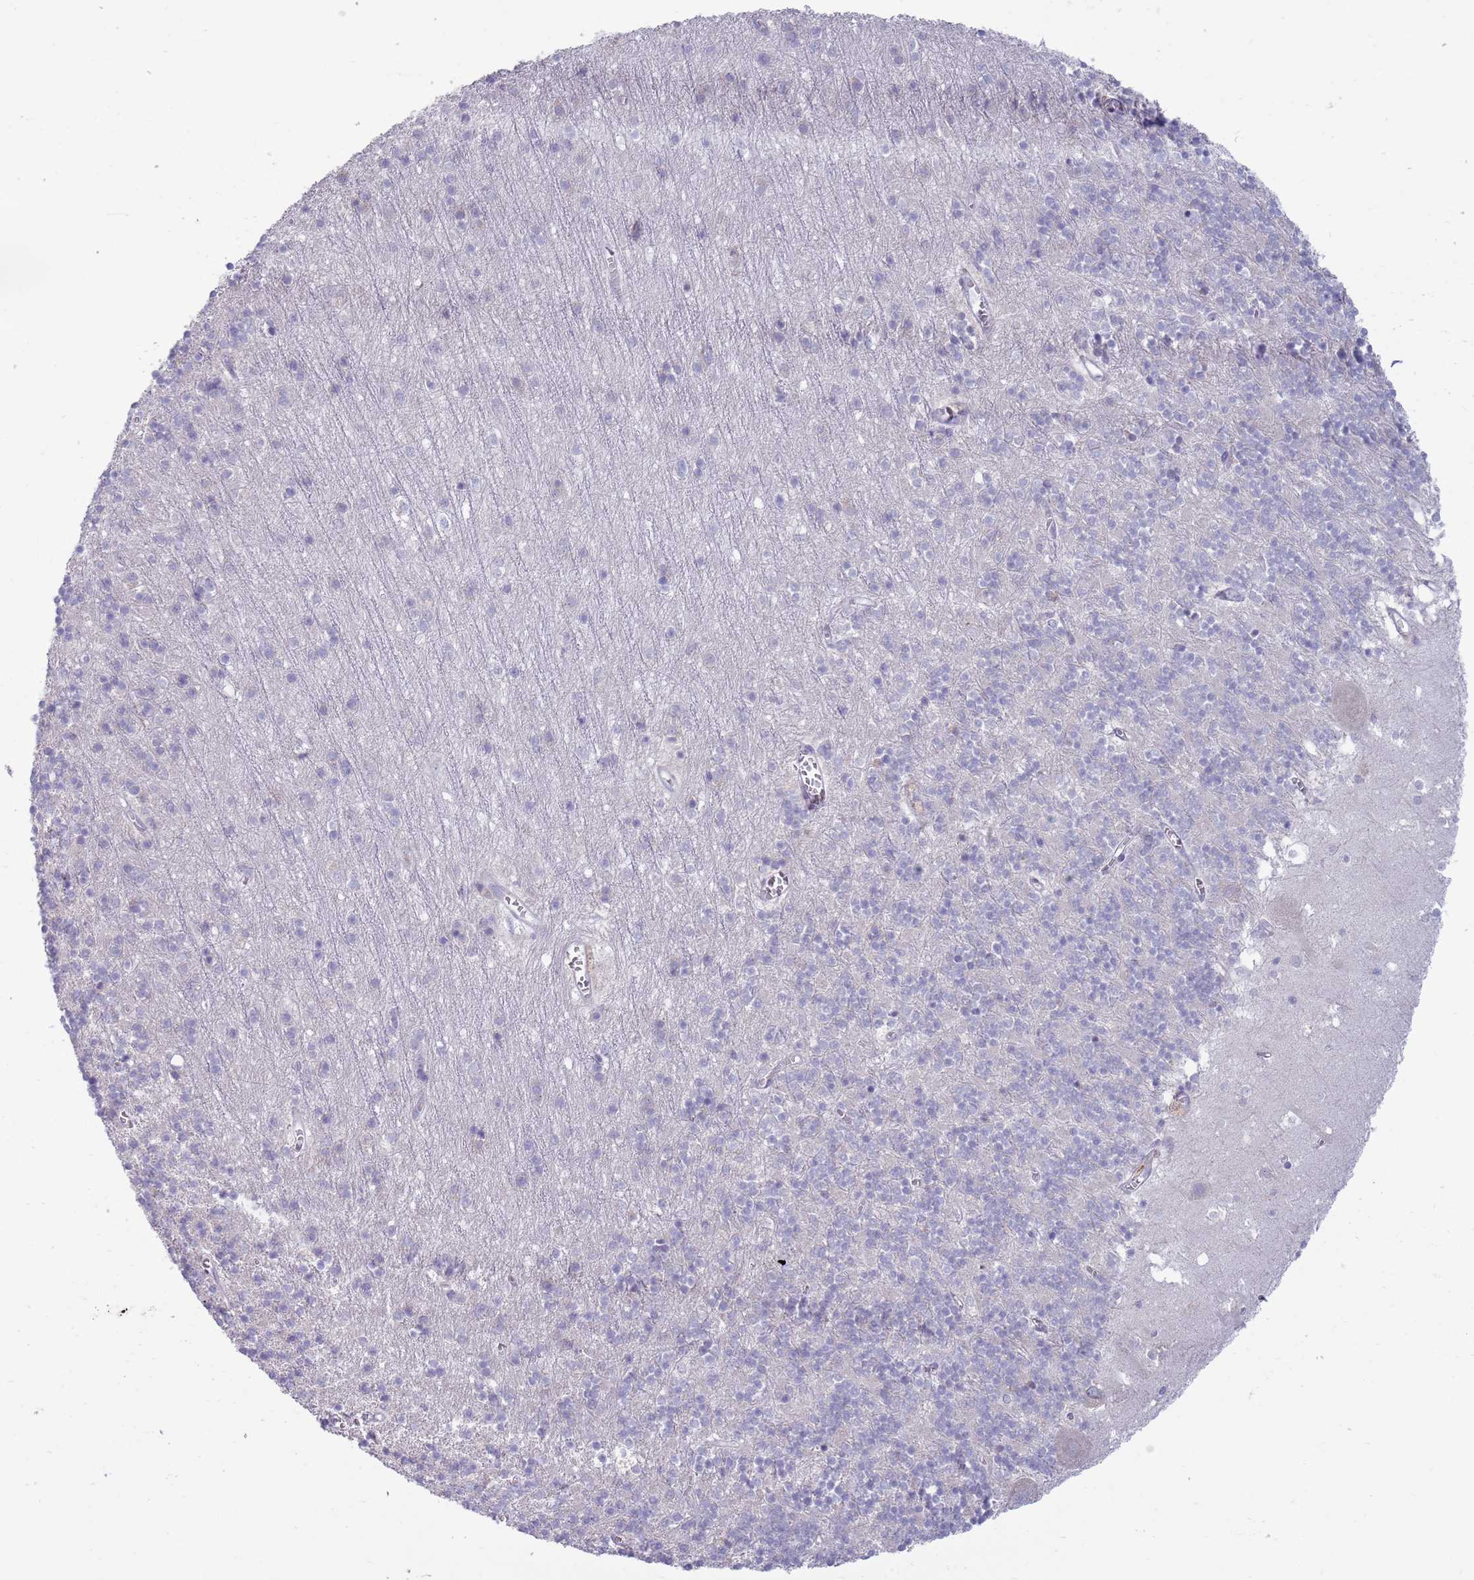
{"staining": {"intensity": "negative", "quantity": "none", "location": "none"}, "tissue": "cerebellum", "cell_type": "Cells in granular layer", "image_type": "normal", "snomed": [{"axis": "morphology", "description": "Normal tissue, NOS"}, {"axis": "topography", "description": "Cerebellum"}], "caption": "Cells in granular layer show no significant protein expression in benign cerebellum. Brightfield microscopy of immunohistochemistry stained with DAB (brown) and hematoxylin (blue), captured at high magnification.", "gene": "LTB", "patient": {"sex": "male", "age": 54}}